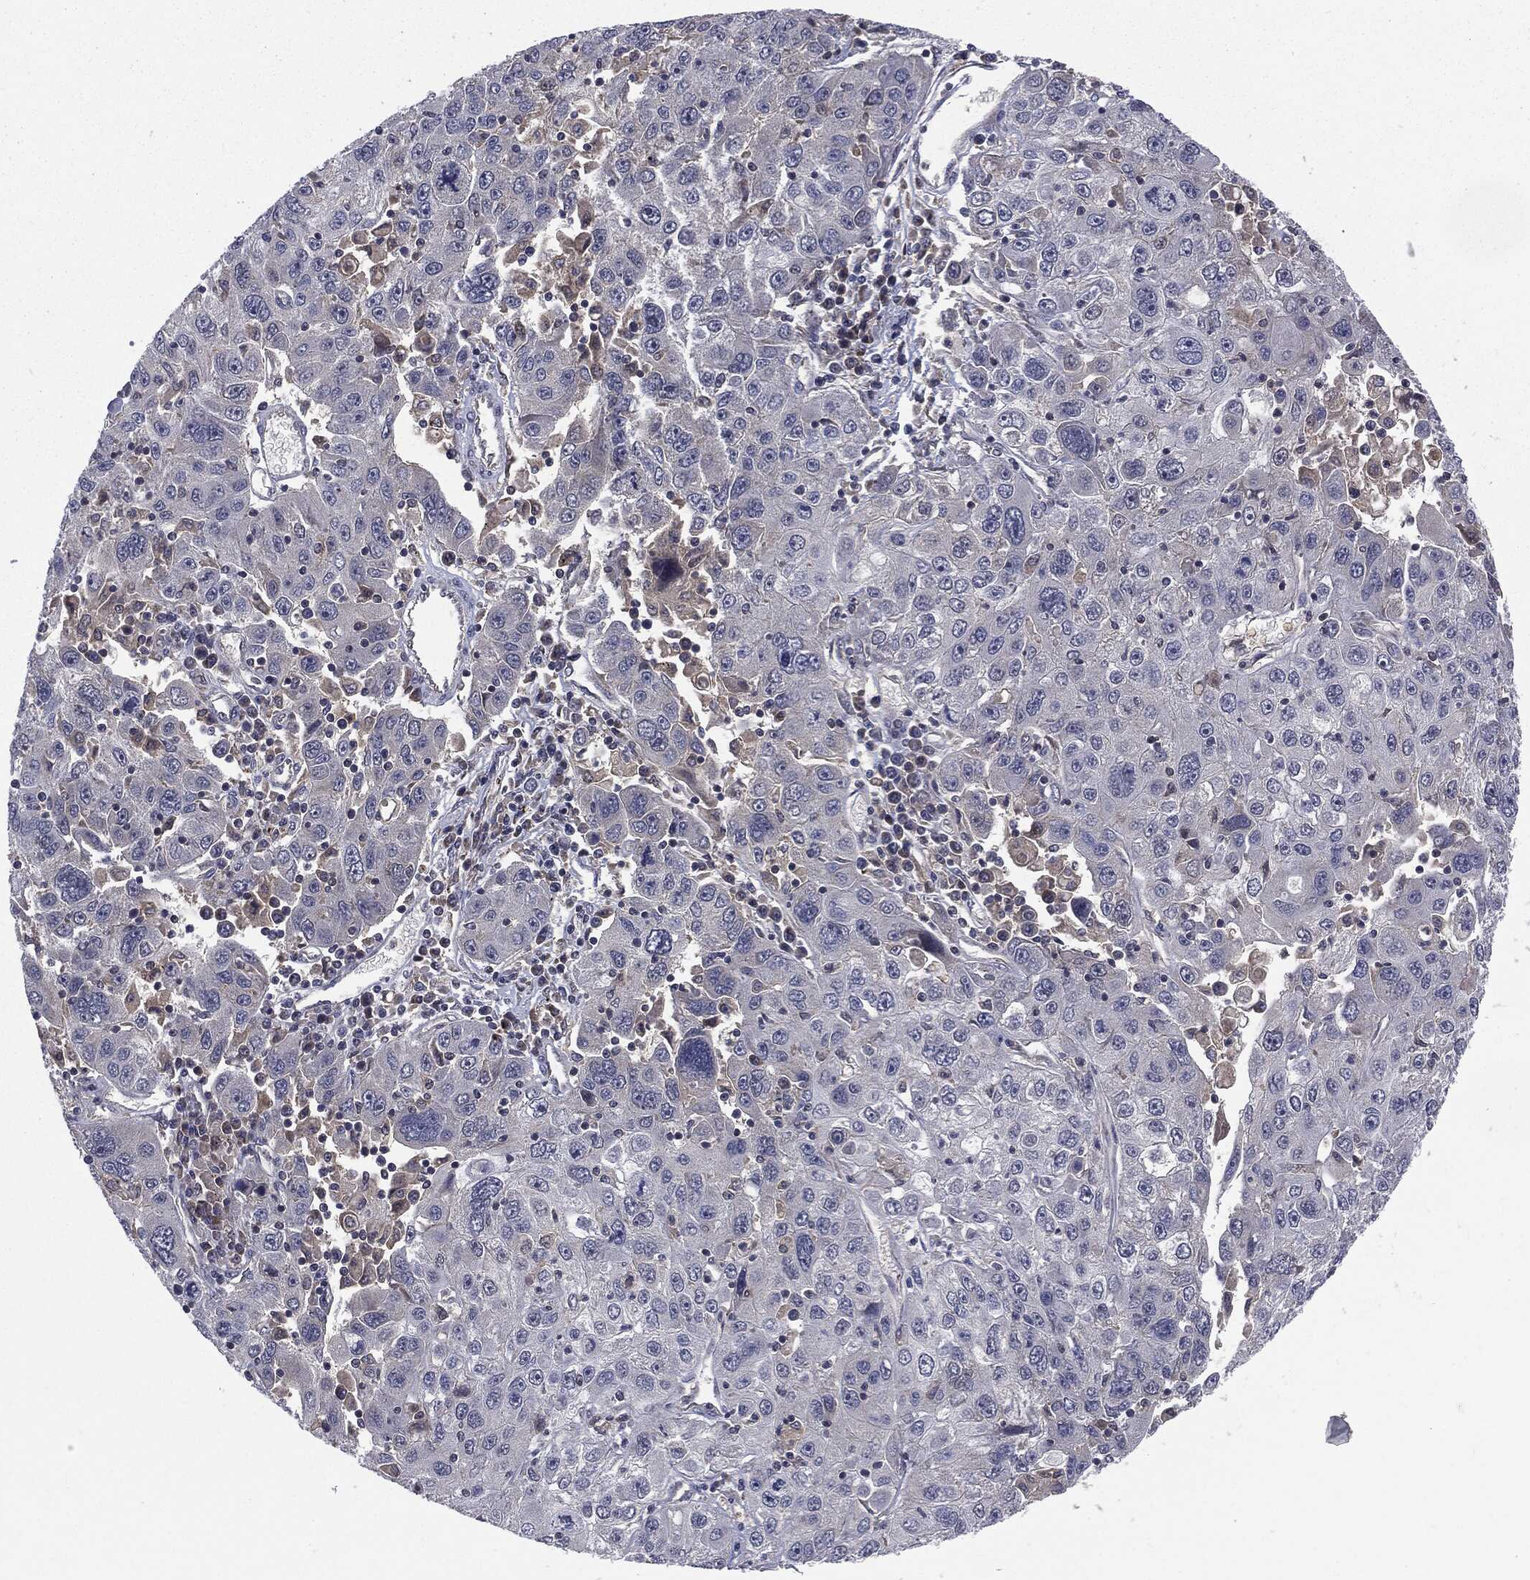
{"staining": {"intensity": "negative", "quantity": "none", "location": "none"}, "tissue": "stomach cancer", "cell_type": "Tumor cells", "image_type": "cancer", "snomed": [{"axis": "morphology", "description": "Adenocarcinoma, NOS"}, {"axis": "topography", "description": "Stomach"}], "caption": "There is no significant positivity in tumor cells of stomach cancer. The staining is performed using DAB (3,3'-diaminobenzidine) brown chromogen with nuclei counter-stained in using hematoxylin.", "gene": "PTPA", "patient": {"sex": "male", "age": 56}}